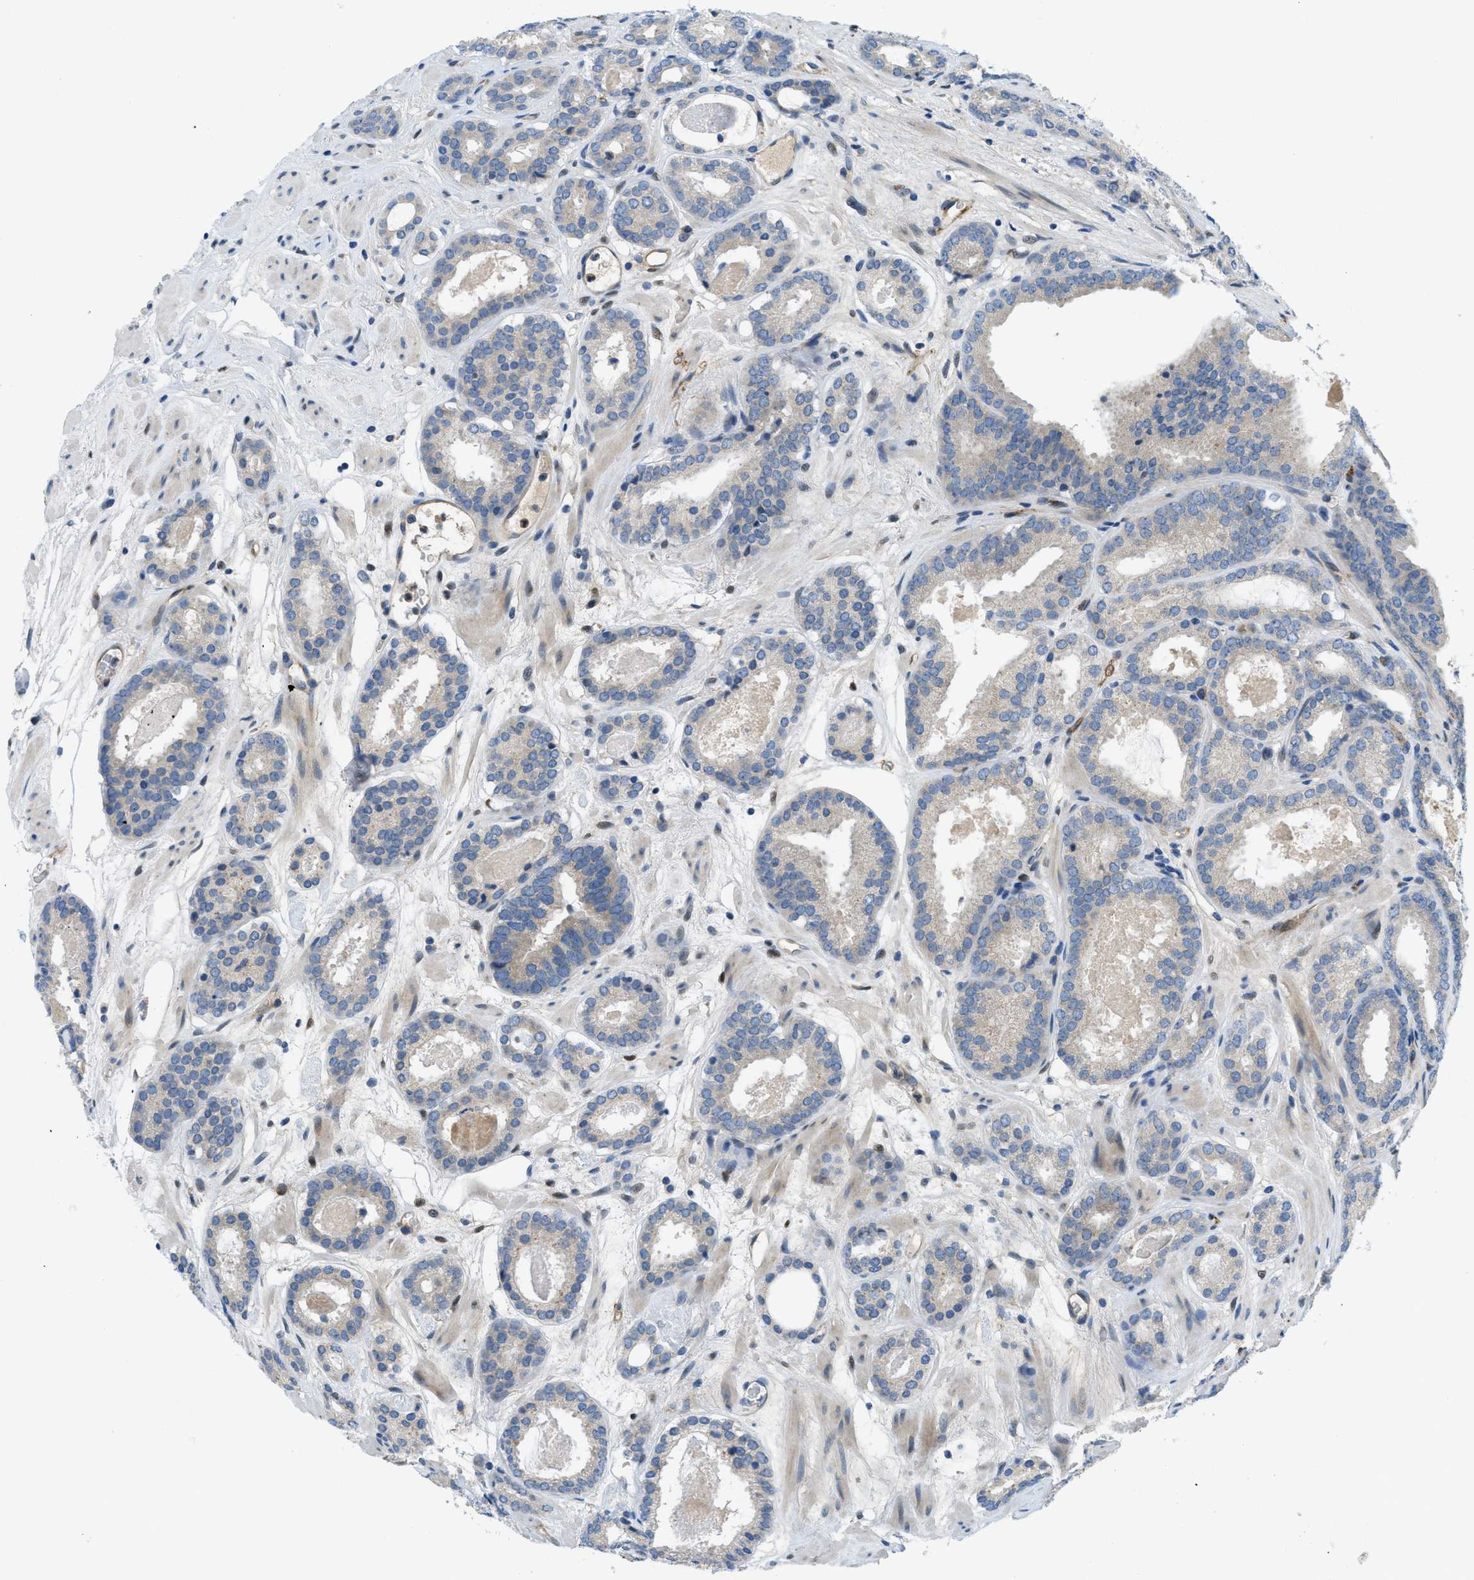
{"staining": {"intensity": "negative", "quantity": "none", "location": "none"}, "tissue": "prostate cancer", "cell_type": "Tumor cells", "image_type": "cancer", "snomed": [{"axis": "morphology", "description": "Adenocarcinoma, Low grade"}, {"axis": "topography", "description": "Prostate"}], "caption": "Micrograph shows no significant protein staining in tumor cells of prostate low-grade adenocarcinoma. The staining was performed using DAB to visualize the protein expression in brown, while the nuclei were stained in blue with hematoxylin (Magnification: 20x).", "gene": "PGR", "patient": {"sex": "male", "age": 69}}